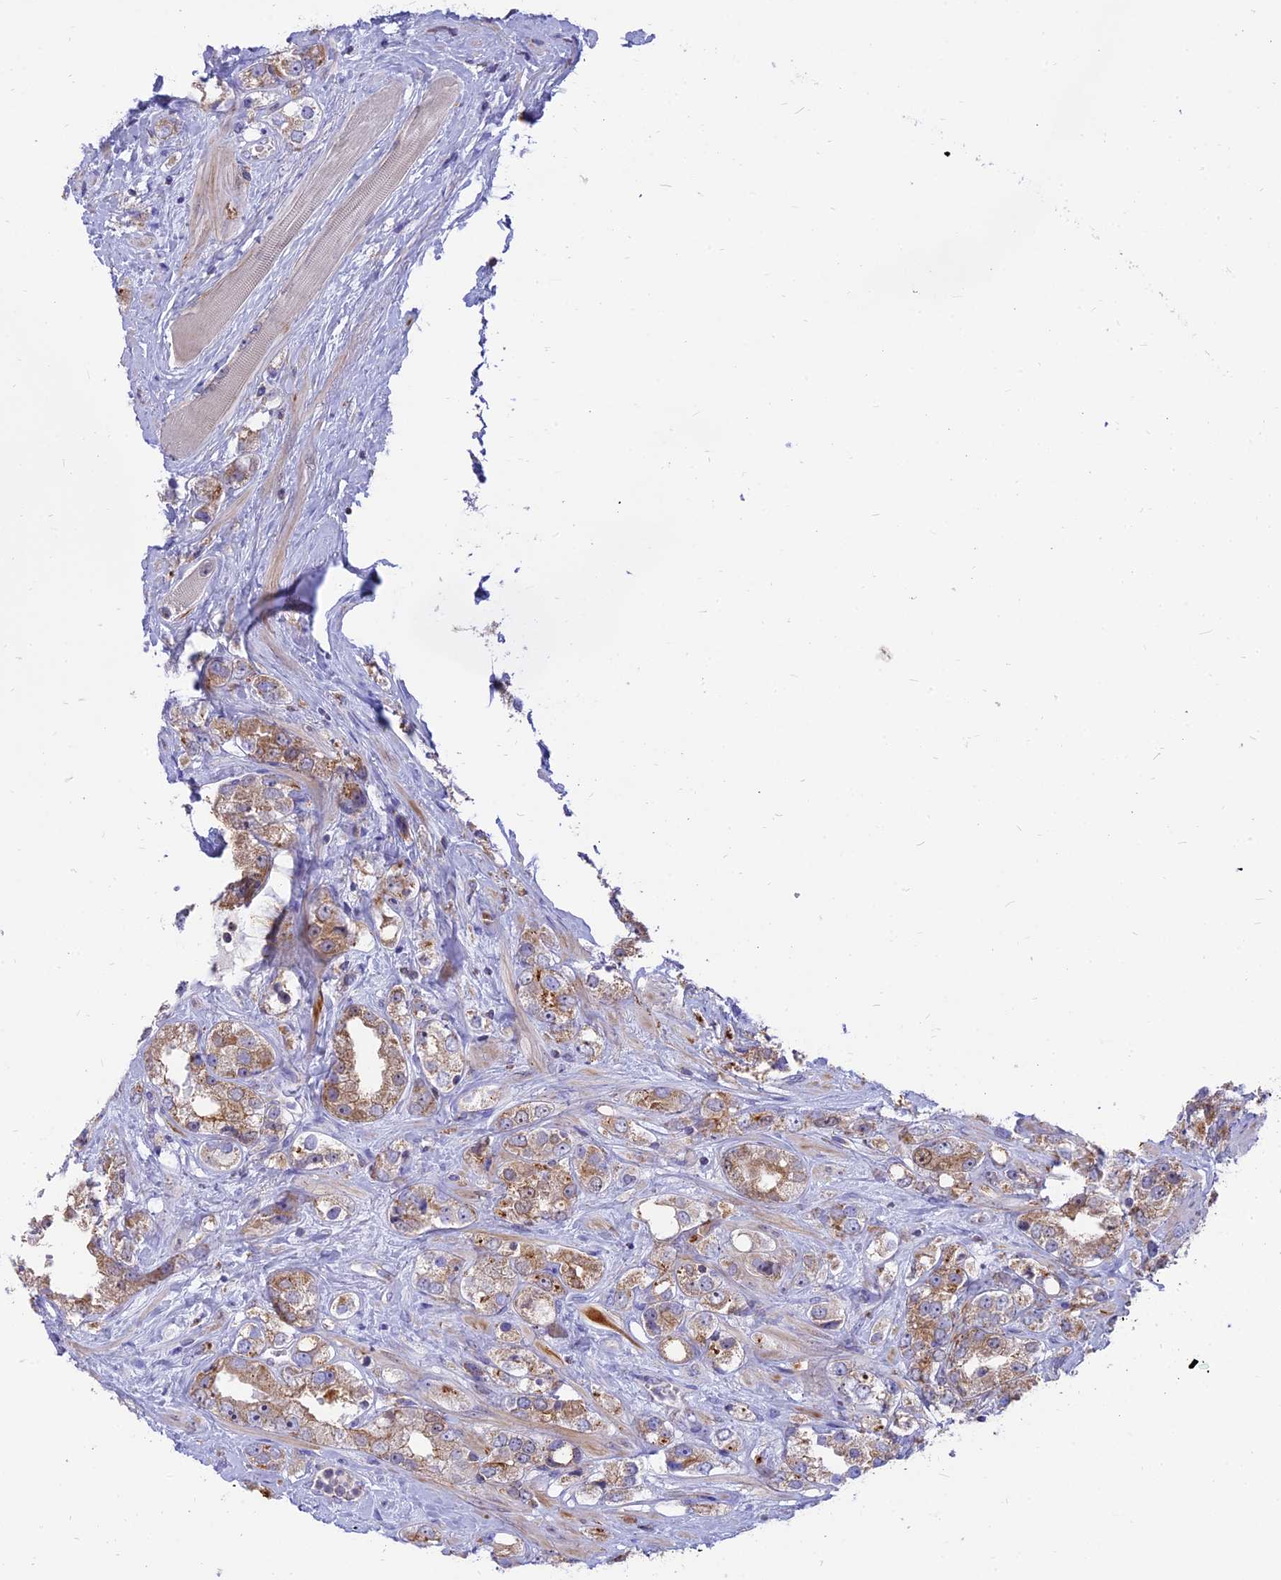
{"staining": {"intensity": "moderate", "quantity": ">75%", "location": "cytoplasmic/membranous"}, "tissue": "prostate cancer", "cell_type": "Tumor cells", "image_type": "cancer", "snomed": [{"axis": "morphology", "description": "Adenocarcinoma, NOS"}, {"axis": "topography", "description": "Prostate"}], "caption": "Moderate cytoplasmic/membranous protein expression is identified in approximately >75% of tumor cells in prostate cancer. The staining is performed using DAB brown chromogen to label protein expression. The nuclei are counter-stained blue using hematoxylin.", "gene": "CENPV", "patient": {"sex": "male", "age": 79}}